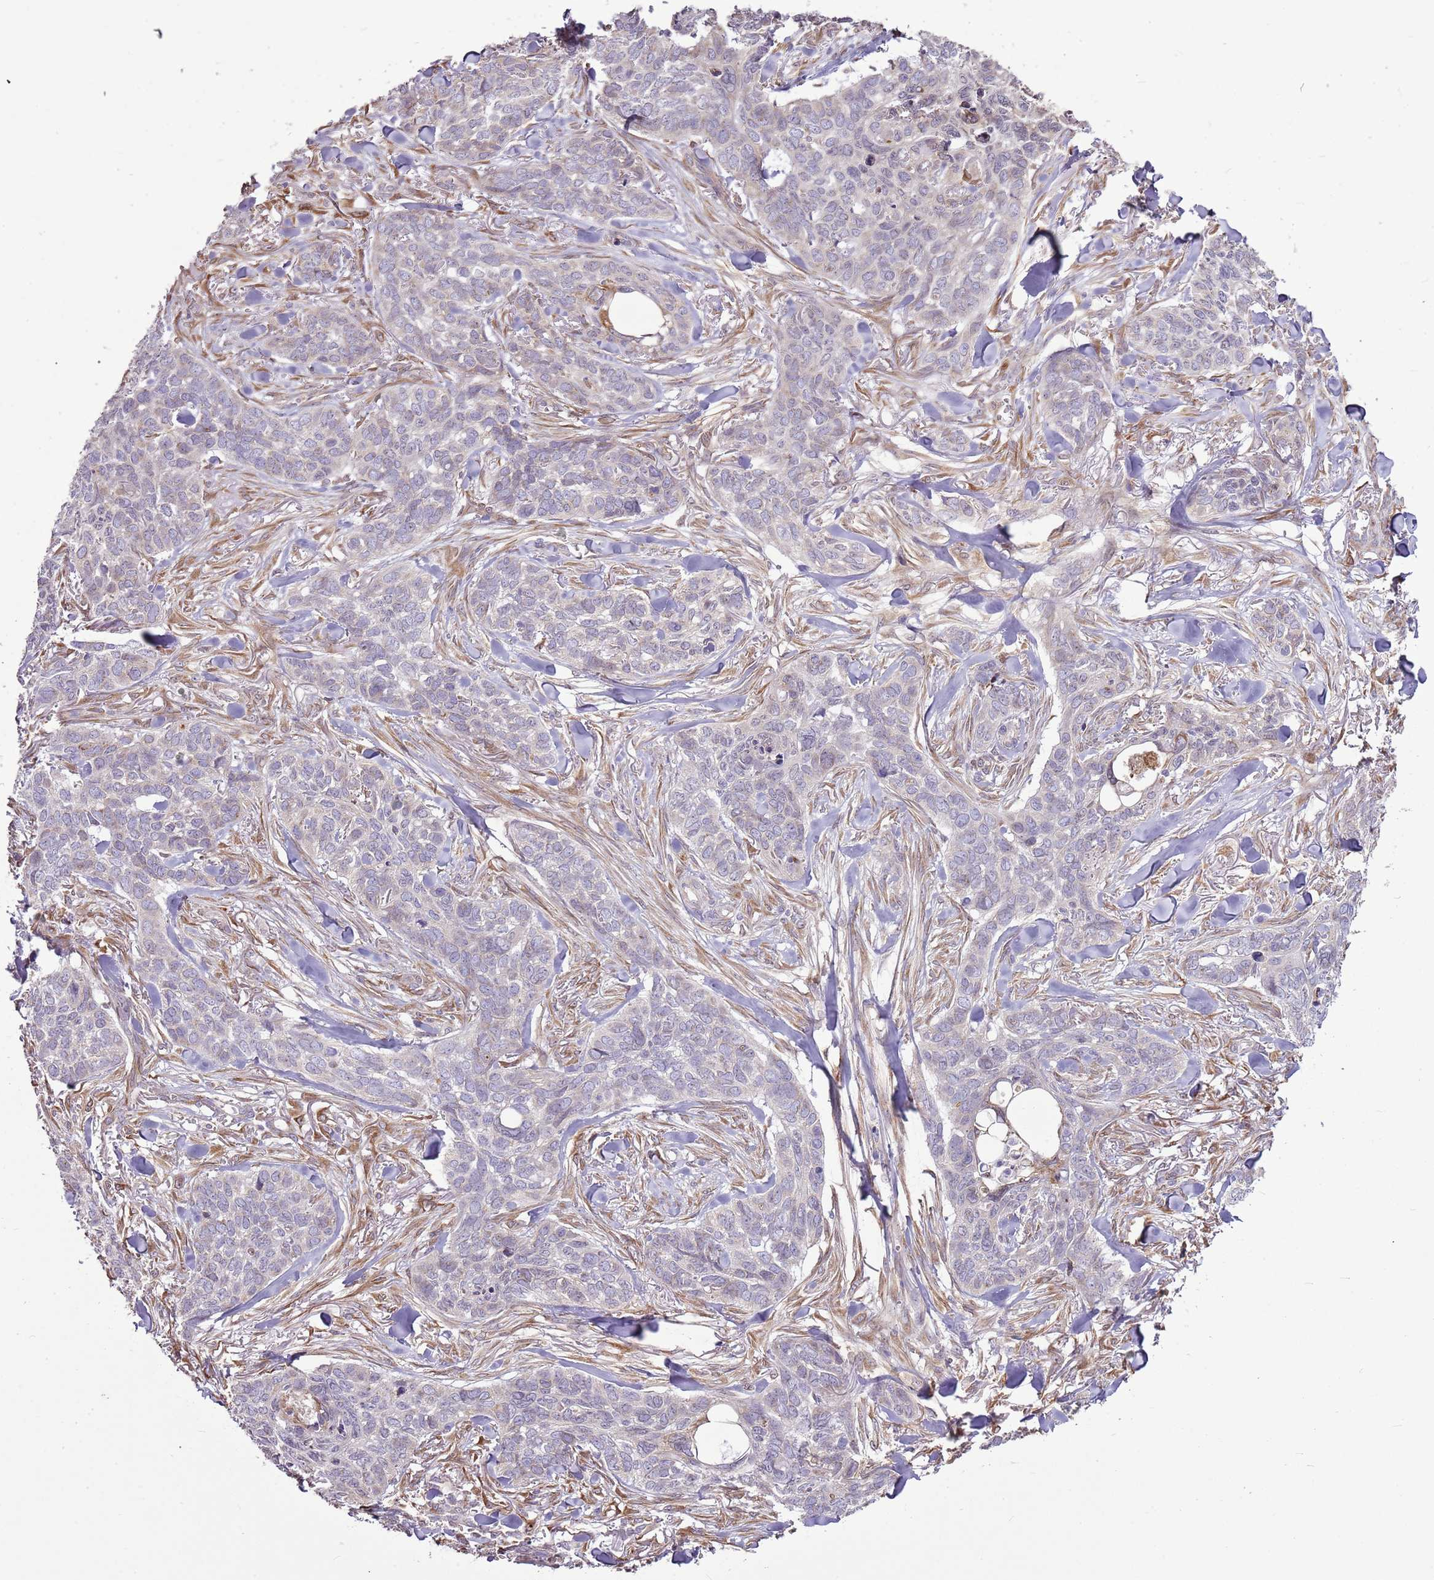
{"staining": {"intensity": "negative", "quantity": "none", "location": "none"}, "tissue": "skin cancer", "cell_type": "Tumor cells", "image_type": "cancer", "snomed": [{"axis": "morphology", "description": "Basal cell carcinoma"}, {"axis": "topography", "description": "Skin"}], "caption": "This is an IHC image of basal cell carcinoma (skin). There is no expression in tumor cells.", "gene": "TMED10", "patient": {"sex": "male", "age": 86}}